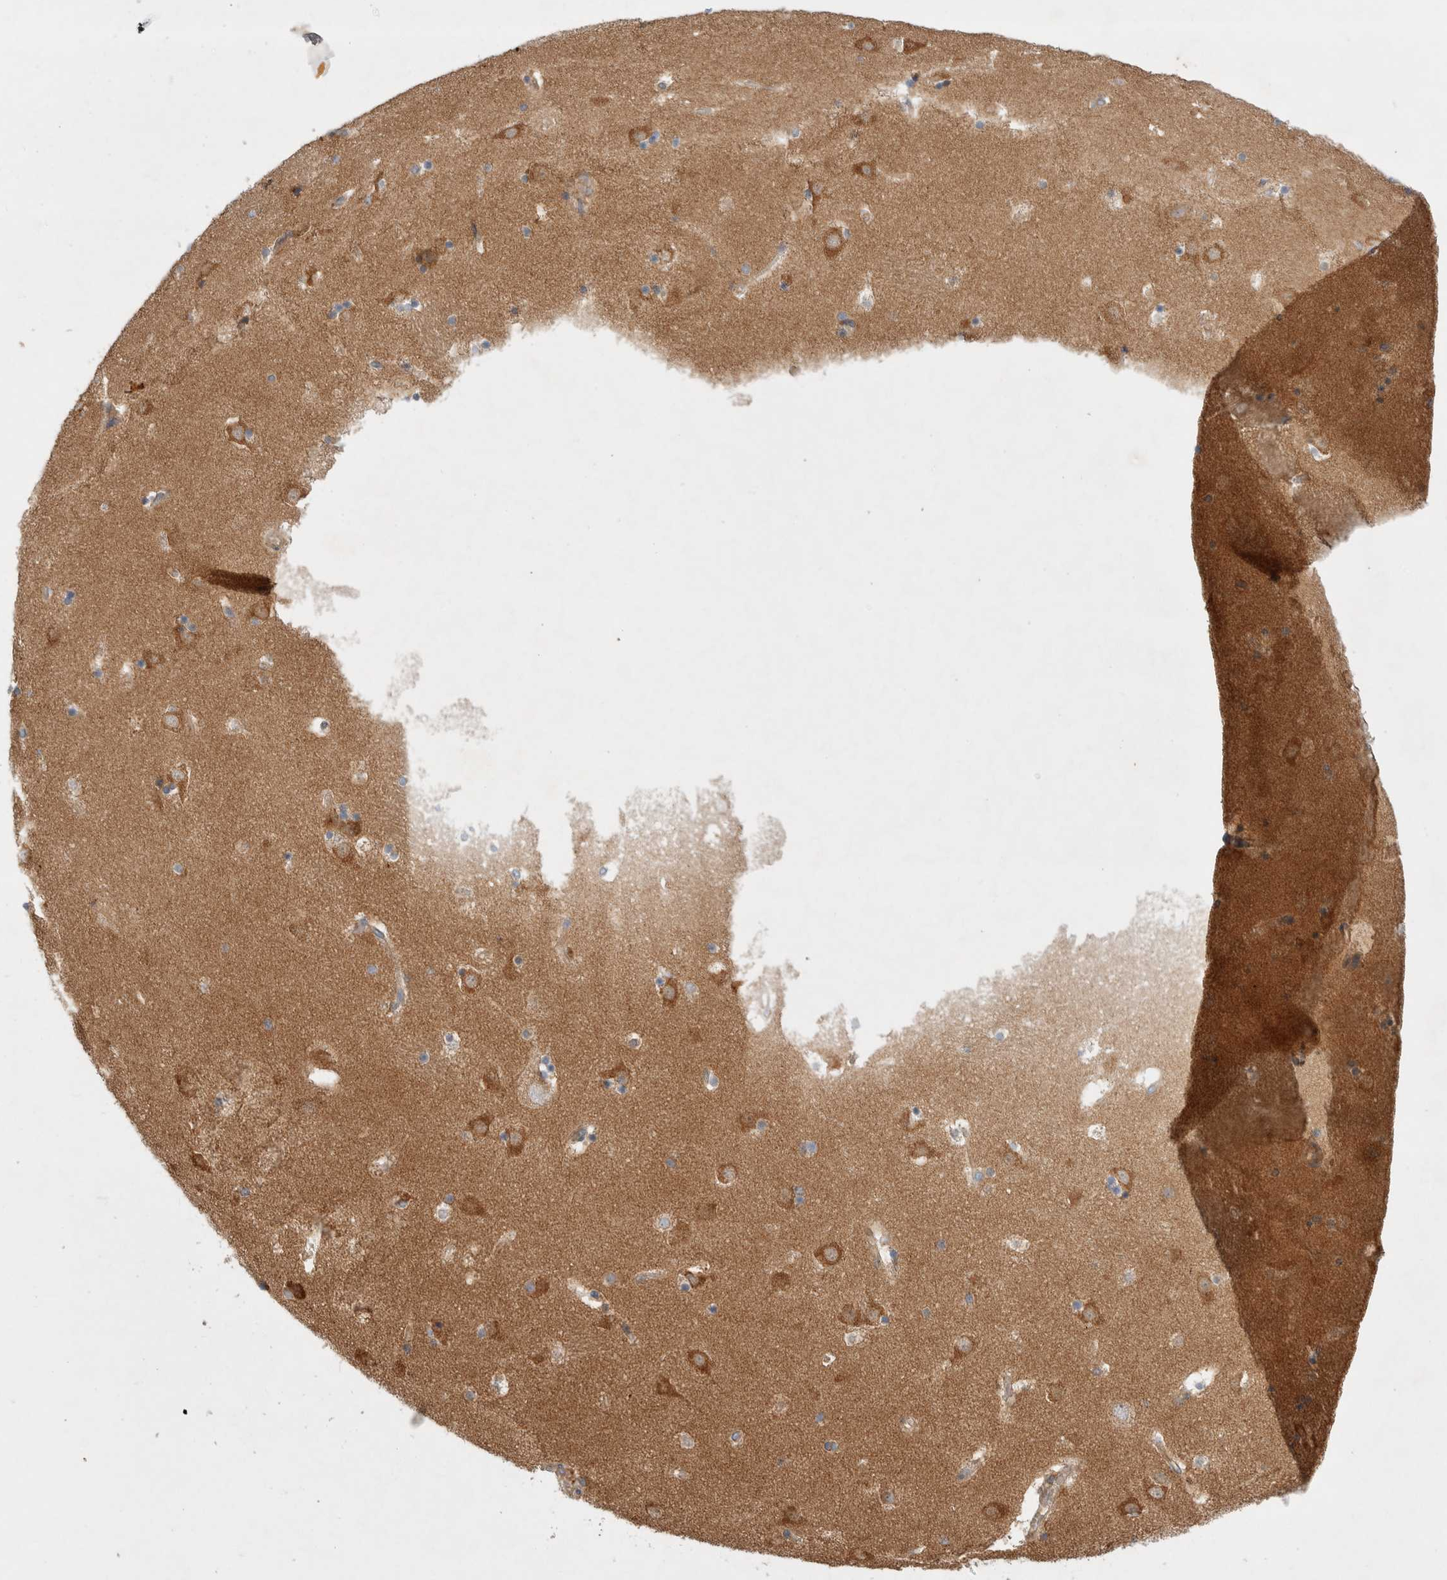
{"staining": {"intensity": "moderate", "quantity": "<25%", "location": "cytoplasmic/membranous"}, "tissue": "caudate", "cell_type": "Glial cells", "image_type": "normal", "snomed": [{"axis": "morphology", "description": "Normal tissue, NOS"}, {"axis": "topography", "description": "Lateral ventricle wall"}], "caption": "Caudate stained with IHC exhibits moderate cytoplasmic/membranous positivity in approximately <25% of glial cells.", "gene": "PDCD10", "patient": {"sex": "male", "age": 45}}